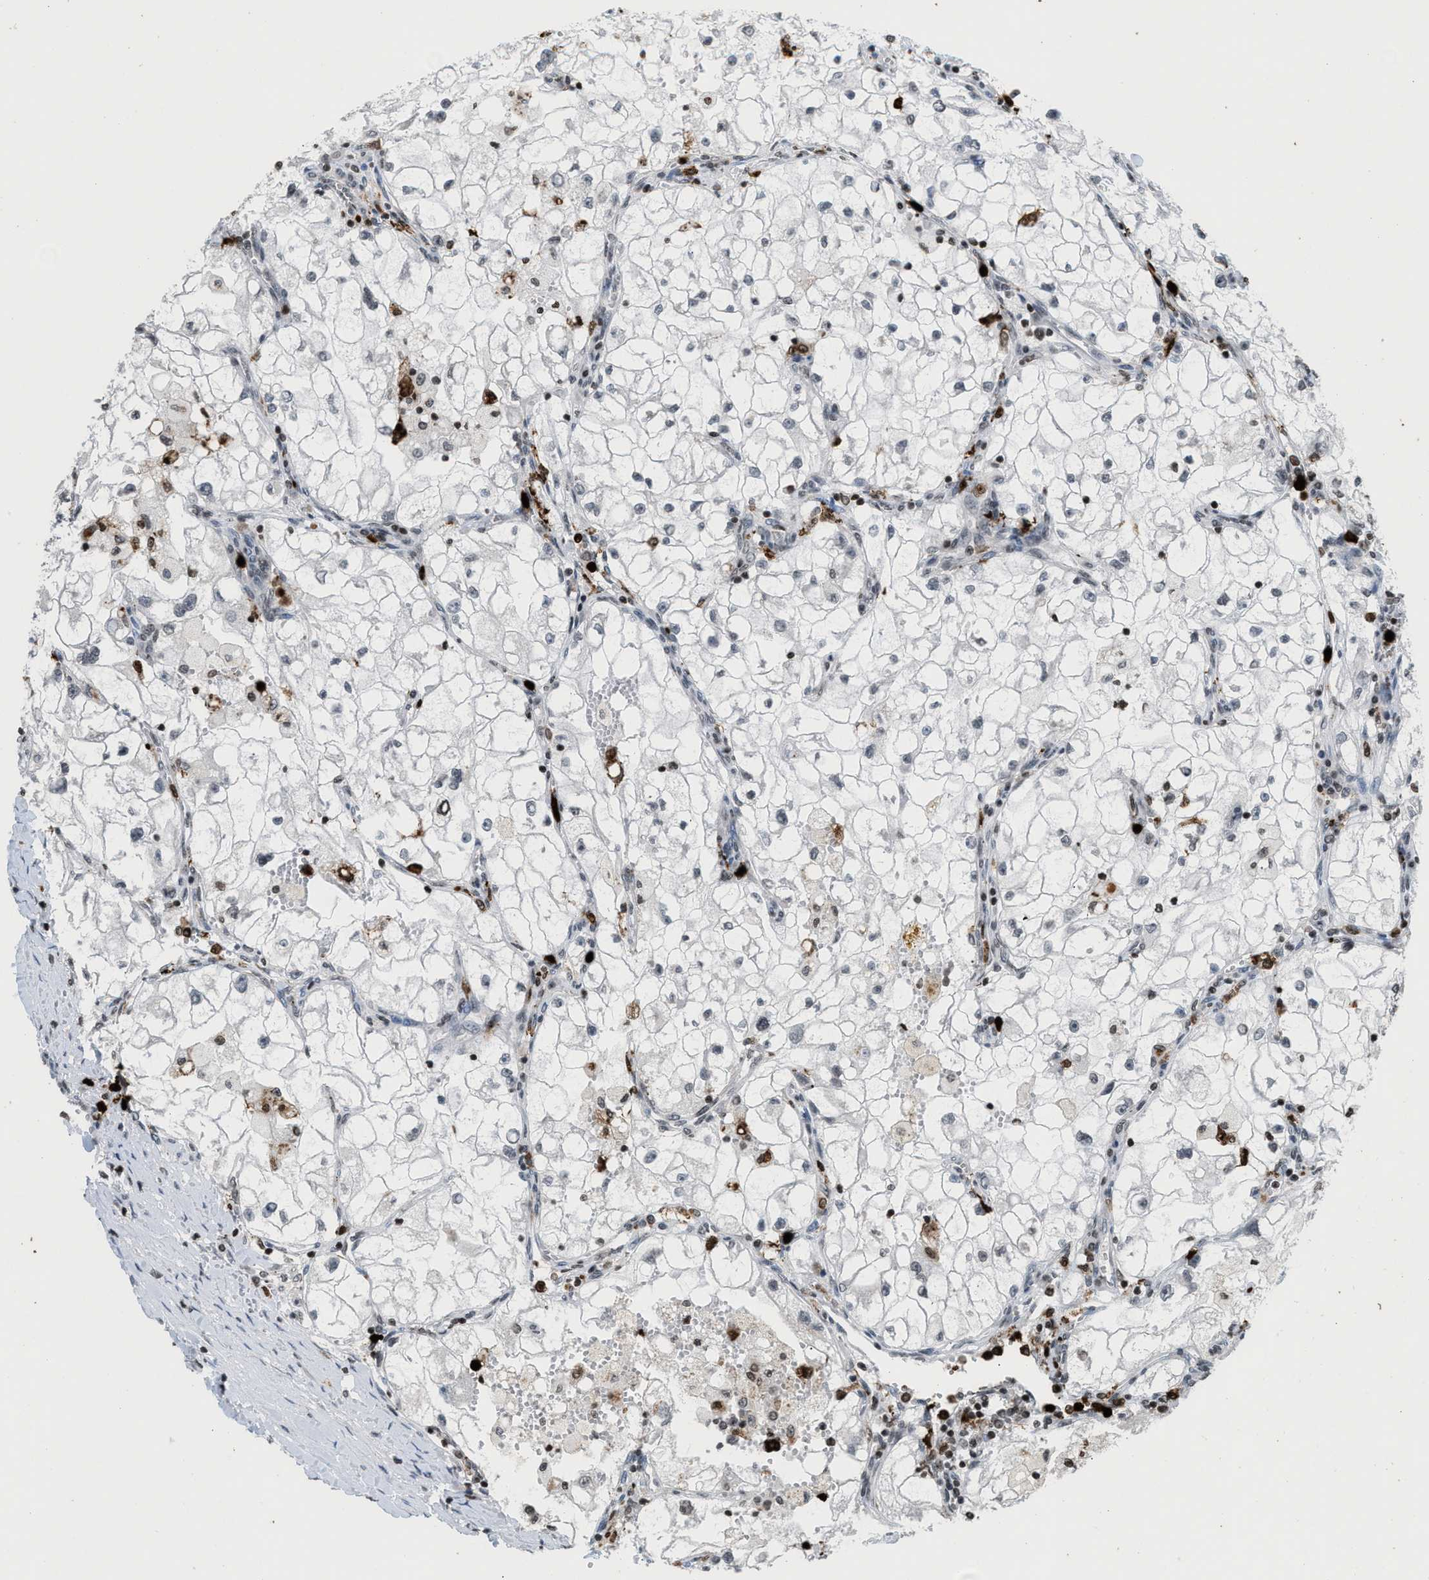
{"staining": {"intensity": "negative", "quantity": "none", "location": "none"}, "tissue": "renal cancer", "cell_type": "Tumor cells", "image_type": "cancer", "snomed": [{"axis": "morphology", "description": "Adenocarcinoma, NOS"}, {"axis": "topography", "description": "Kidney"}], "caption": "The image exhibits no significant staining in tumor cells of adenocarcinoma (renal). (Brightfield microscopy of DAB immunohistochemistry (IHC) at high magnification).", "gene": "PRUNE2", "patient": {"sex": "female", "age": 70}}